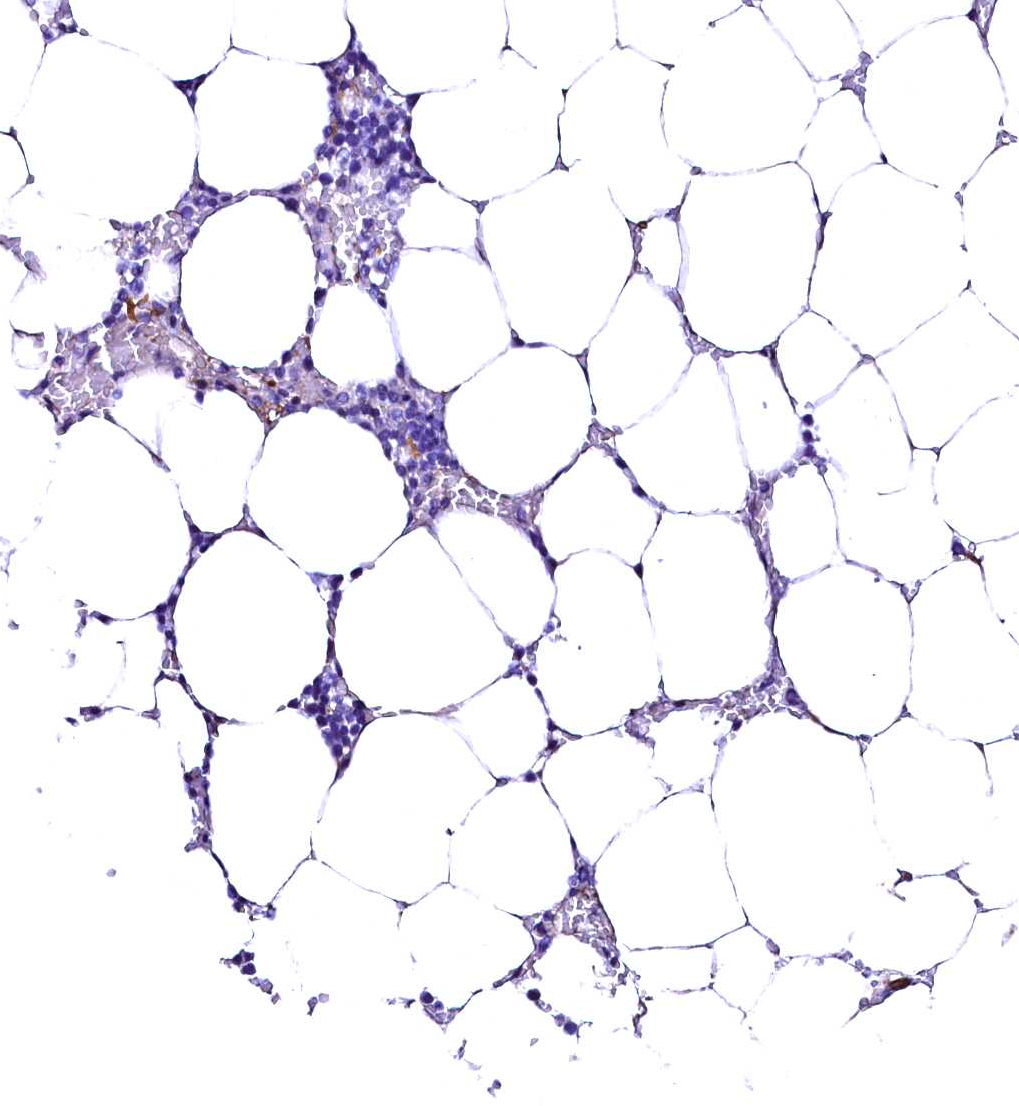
{"staining": {"intensity": "negative", "quantity": "none", "location": "none"}, "tissue": "bone marrow", "cell_type": "Hematopoietic cells", "image_type": "normal", "snomed": [{"axis": "morphology", "description": "Normal tissue, NOS"}, {"axis": "topography", "description": "Bone marrow"}], "caption": "DAB (3,3'-diaminobenzidine) immunohistochemical staining of normal human bone marrow exhibits no significant expression in hematopoietic cells.", "gene": "SLF1", "patient": {"sex": "male", "age": 70}}